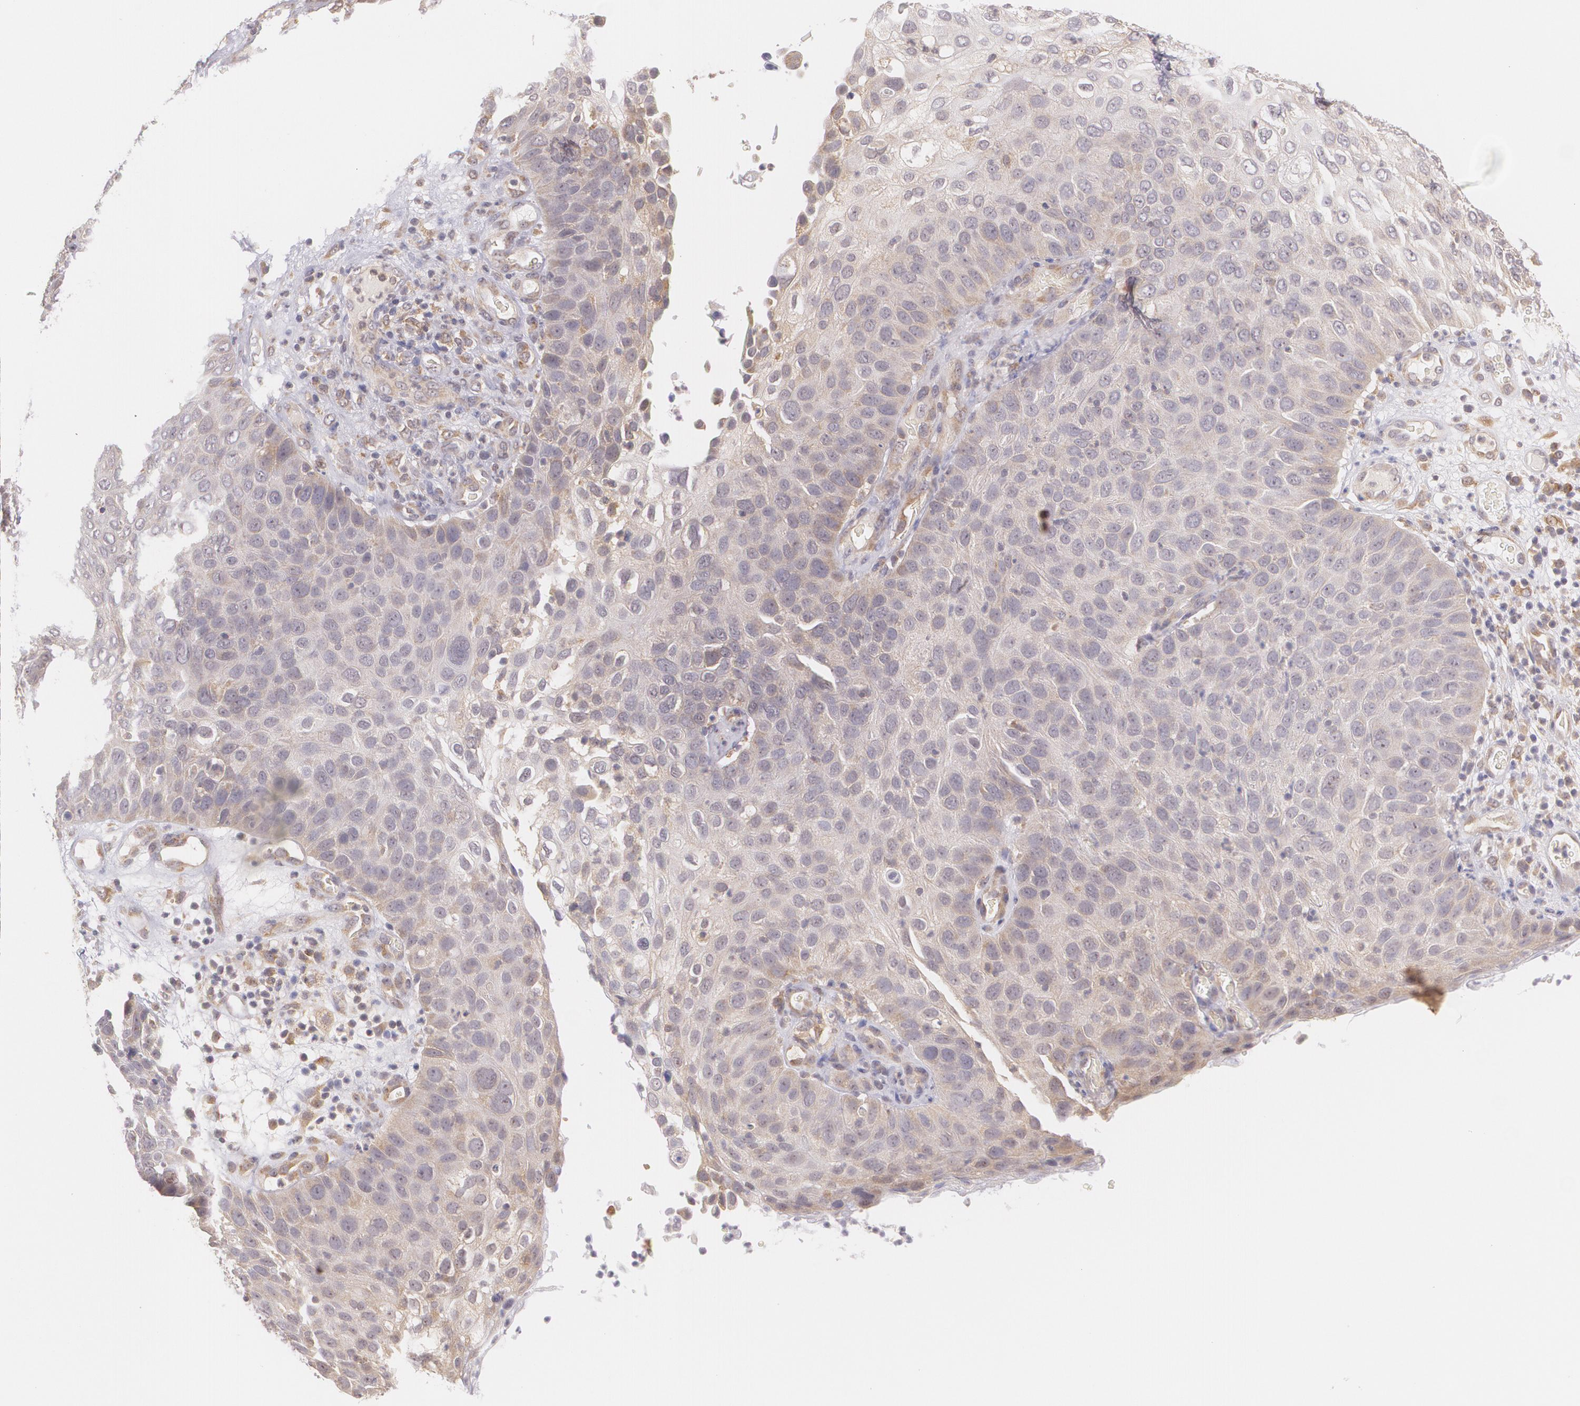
{"staining": {"intensity": "weak", "quantity": ">75%", "location": "cytoplasmic/membranous"}, "tissue": "skin cancer", "cell_type": "Tumor cells", "image_type": "cancer", "snomed": [{"axis": "morphology", "description": "Squamous cell carcinoma, NOS"}, {"axis": "topography", "description": "Skin"}], "caption": "IHC (DAB) staining of human skin cancer (squamous cell carcinoma) exhibits weak cytoplasmic/membranous protein expression in approximately >75% of tumor cells. (brown staining indicates protein expression, while blue staining denotes nuclei).", "gene": "CCL17", "patient": {"sex": "male", "age": 87}}